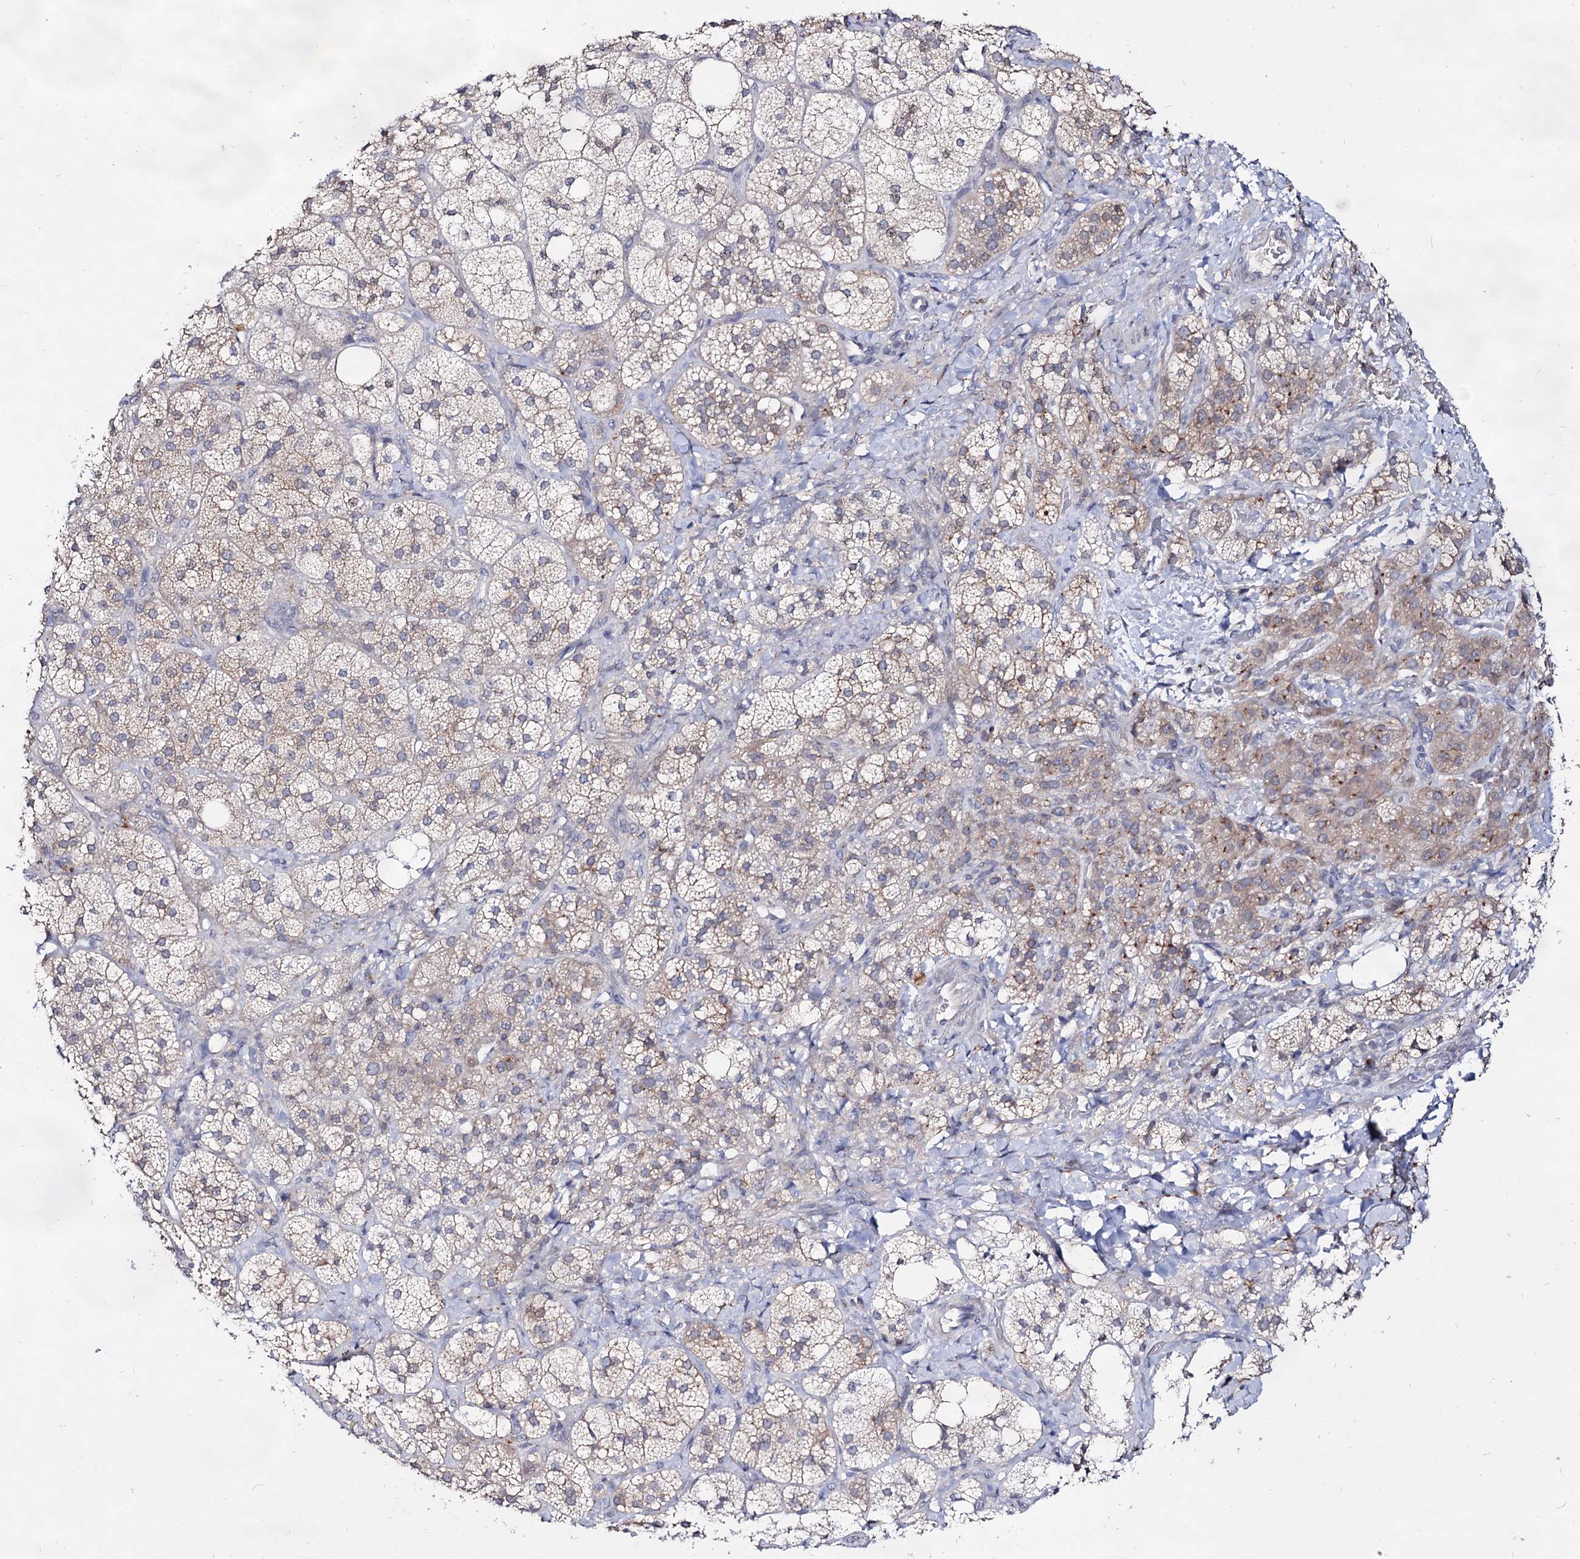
{"staining": {"intensity": "weak", "quantity": "25%-75%", "location": "cytoplasmic/membranous"}, "tissue": "adrenal gland", "cell_type": "Glandular cells", "image_type": "normal", "snomed": [{"axis": "morphology", "description": "Normal tissue, NOS"}, {"axis": "topography", "description": "Adrenal gland"}], "caption": "A brown stain highlights weak cytoplasmic/membranous positivity of a protein in glandular cells of unremarkable human adrenal gland. The staining is performed using DAB (3,3'-diaminobenzidine) brown chromogen to label protein expression. The nuclei are counter-stained blue using hematoxylin.", "gene": "ARFIP2", "patient": {"sex": "male", "age": 61}}